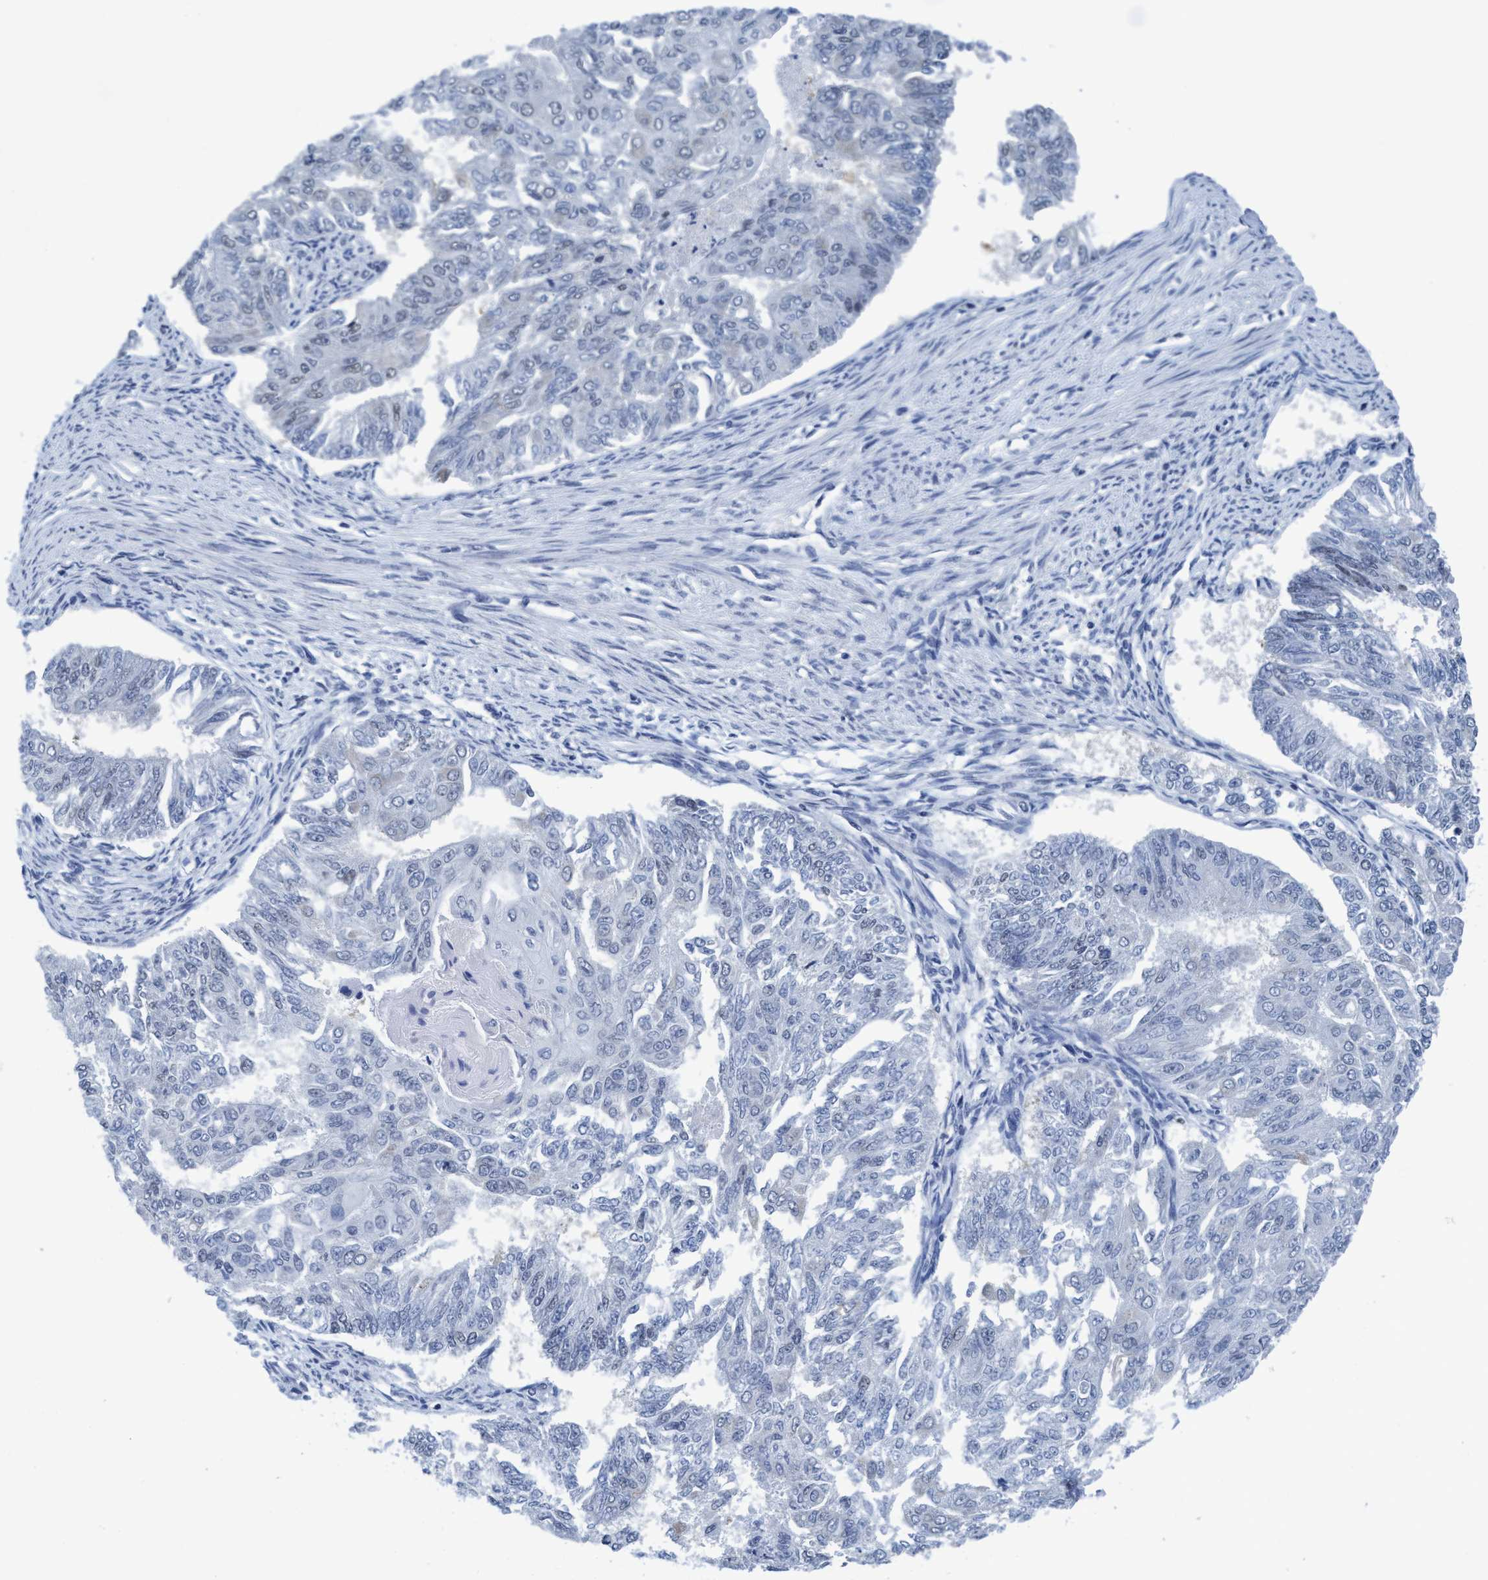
{"staining": {"intensity": "negative", "quantity": "none", "location": "none"}, "tissue": "endometrial cancer", "cell_type": "Tumor cells", "image_type": "cancer", "snomed": [{"axis": "morphology", "description": "Adenocarcinoma, NOS"}, {"axis": "topography", "description": "Endometrium"}], "caption": "Endometrial cancer (adenocarcinoma) stained for a protein using IHC shows no expression tumor cells.", "gene": "DNAI1", "patient": {"sex": "female", "age": 32}}